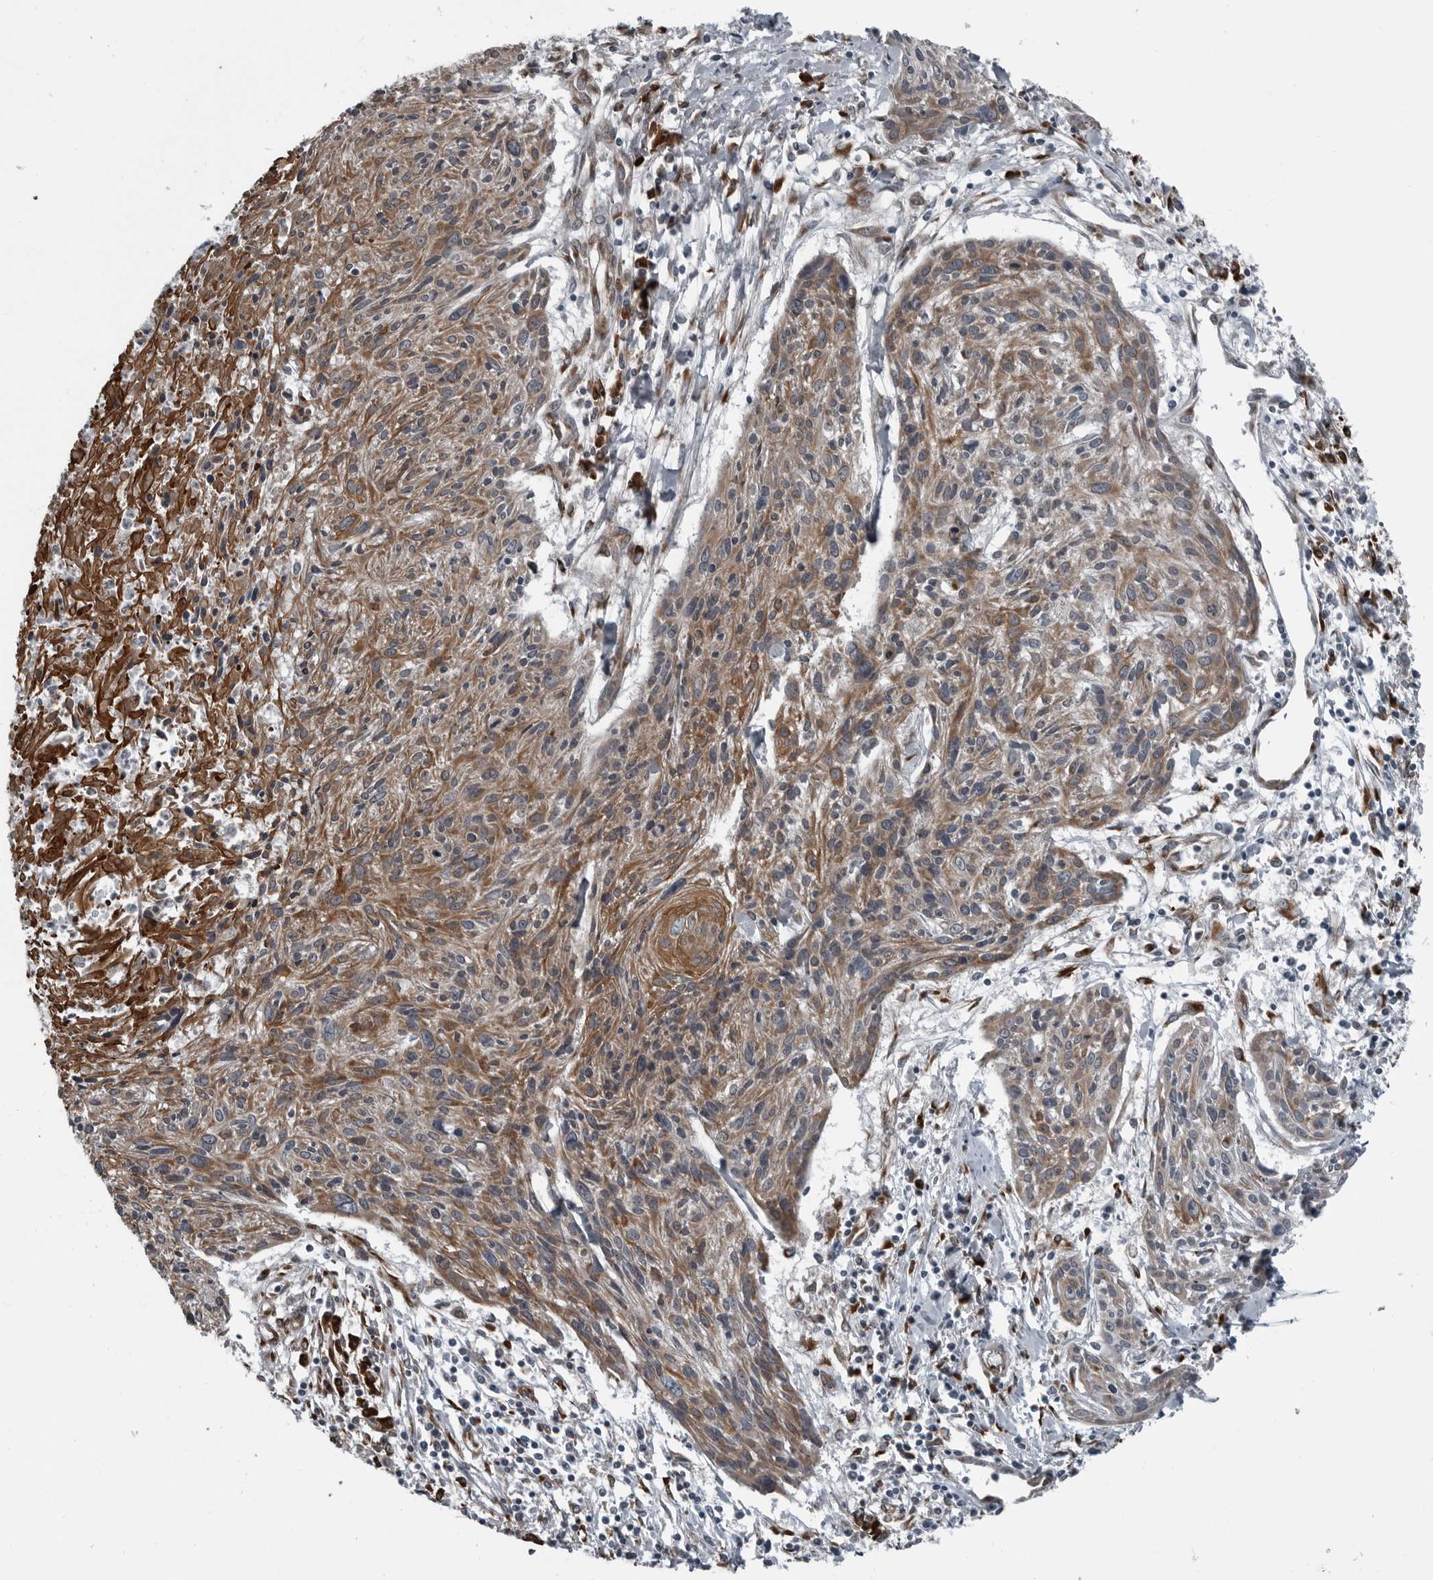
{"staining": {"intensity": "moderate", "quantity": ">75%", "location": "cytoplasmic/membranous"}, "tissue": "cervical cancer", "cell_type": "Tumor cells", "image_type": "cancer", "snomed": [{"axis": "morphology", "description": "Squamous cell carcinoma, NOS"}, {"axis": "topography", "description": "Cervix"}], "caption": "IHC (DAB) staining of human squamous cell carcinoma (cervical) exhibits moderate cytoplasmic/membranous protein positivity in about >75% of tumor cells.", "gene": "CEP85", "patient": {"sex": "female", "age": 51}}